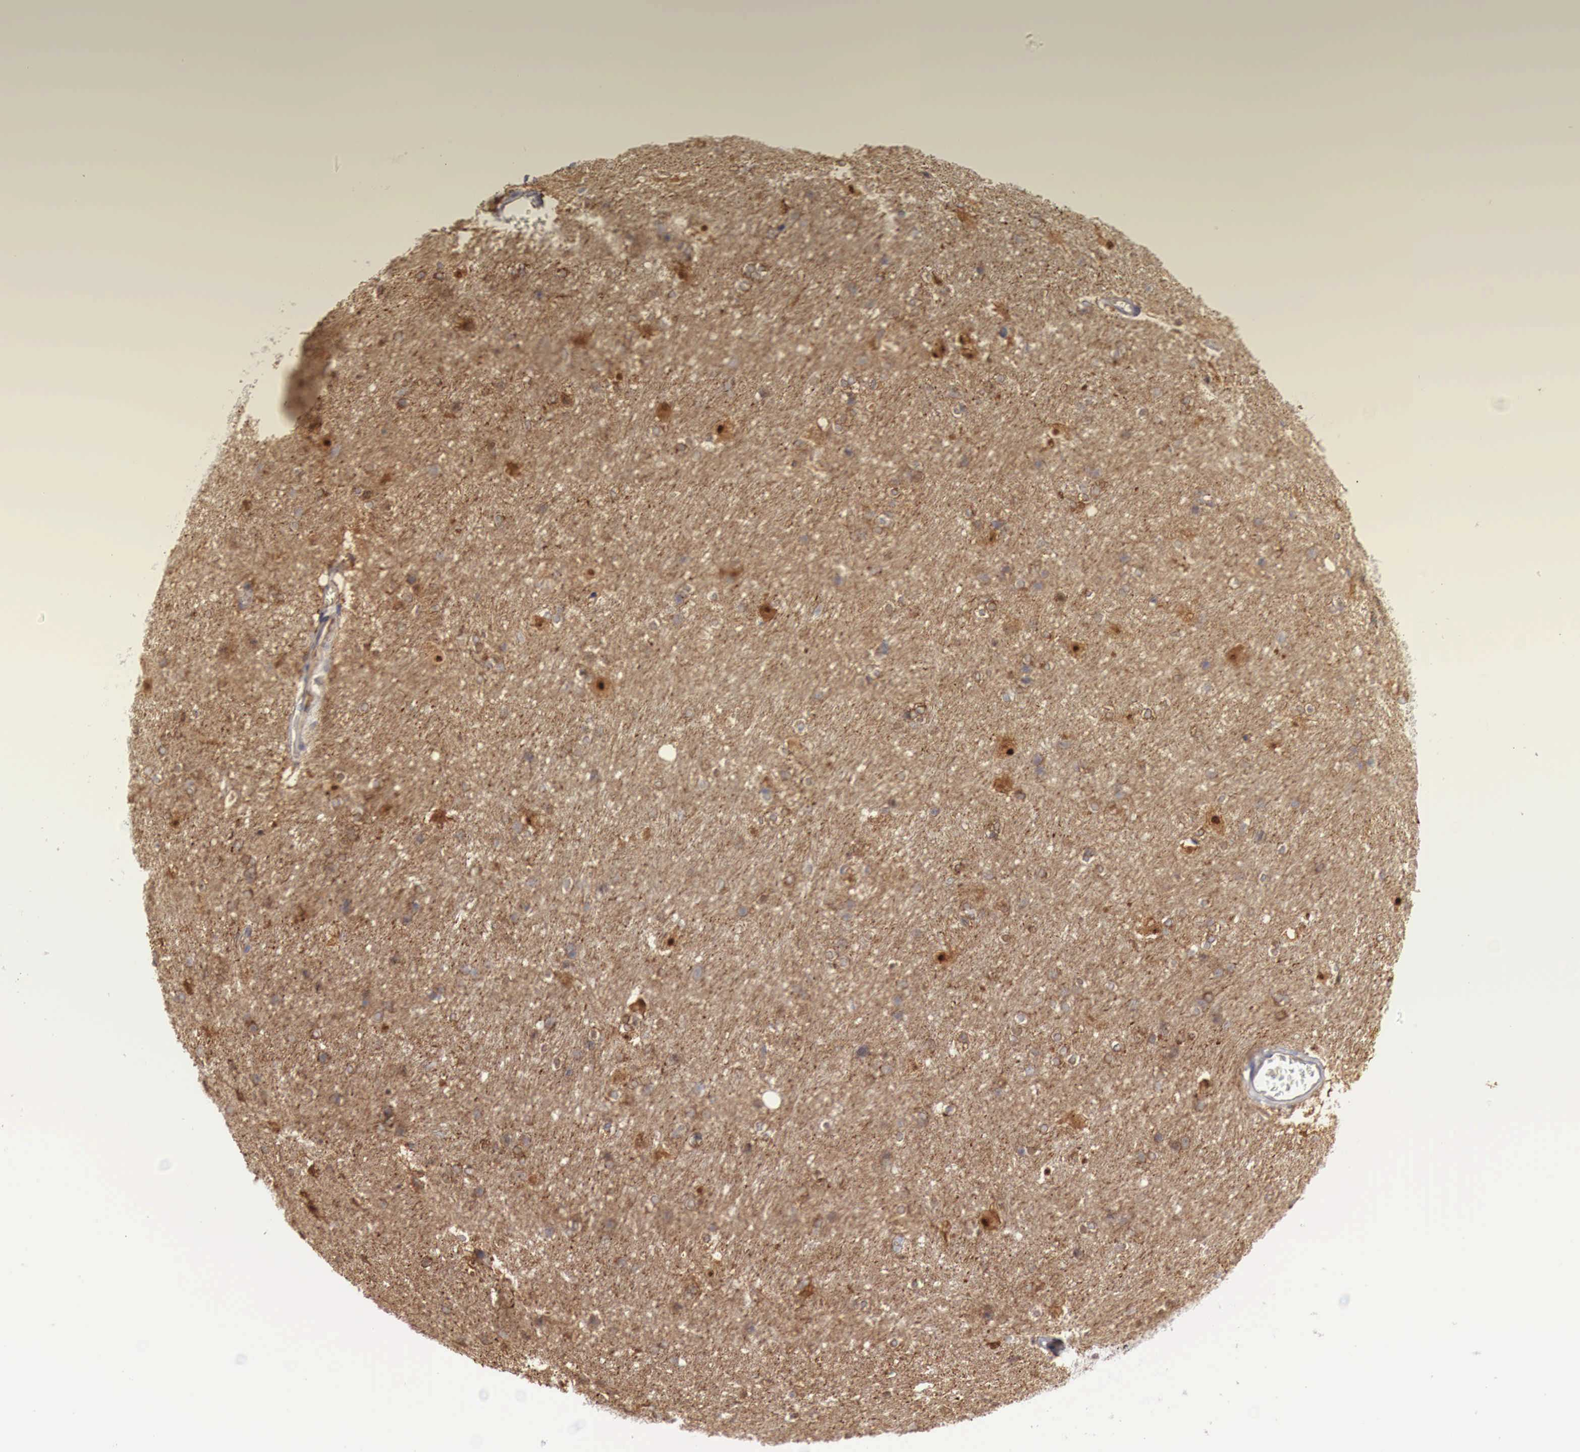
{"staining": {"intensity": "strong", "quantity": "25%-75%", "location": "cytoplasmic/membranous,nuclear"}, "tissue": "hippocampus", "cell_type": "Glial cells", "image_type": "normal", "snomed": [{"axis": "morphology", "description": "Normal tissue, NOS"}, {"axis": "topography", "description": "Hippocampus"}], "caption": "A high amount of strong cytoplasmic/membranous,nuclear staining is appreciated in approximately 25%-75% of glial cells in unremarkable hippocampus. Nuclei are stained in blue.", "gene": "MSN", "patient": {"sex": "female", "age": 19}}